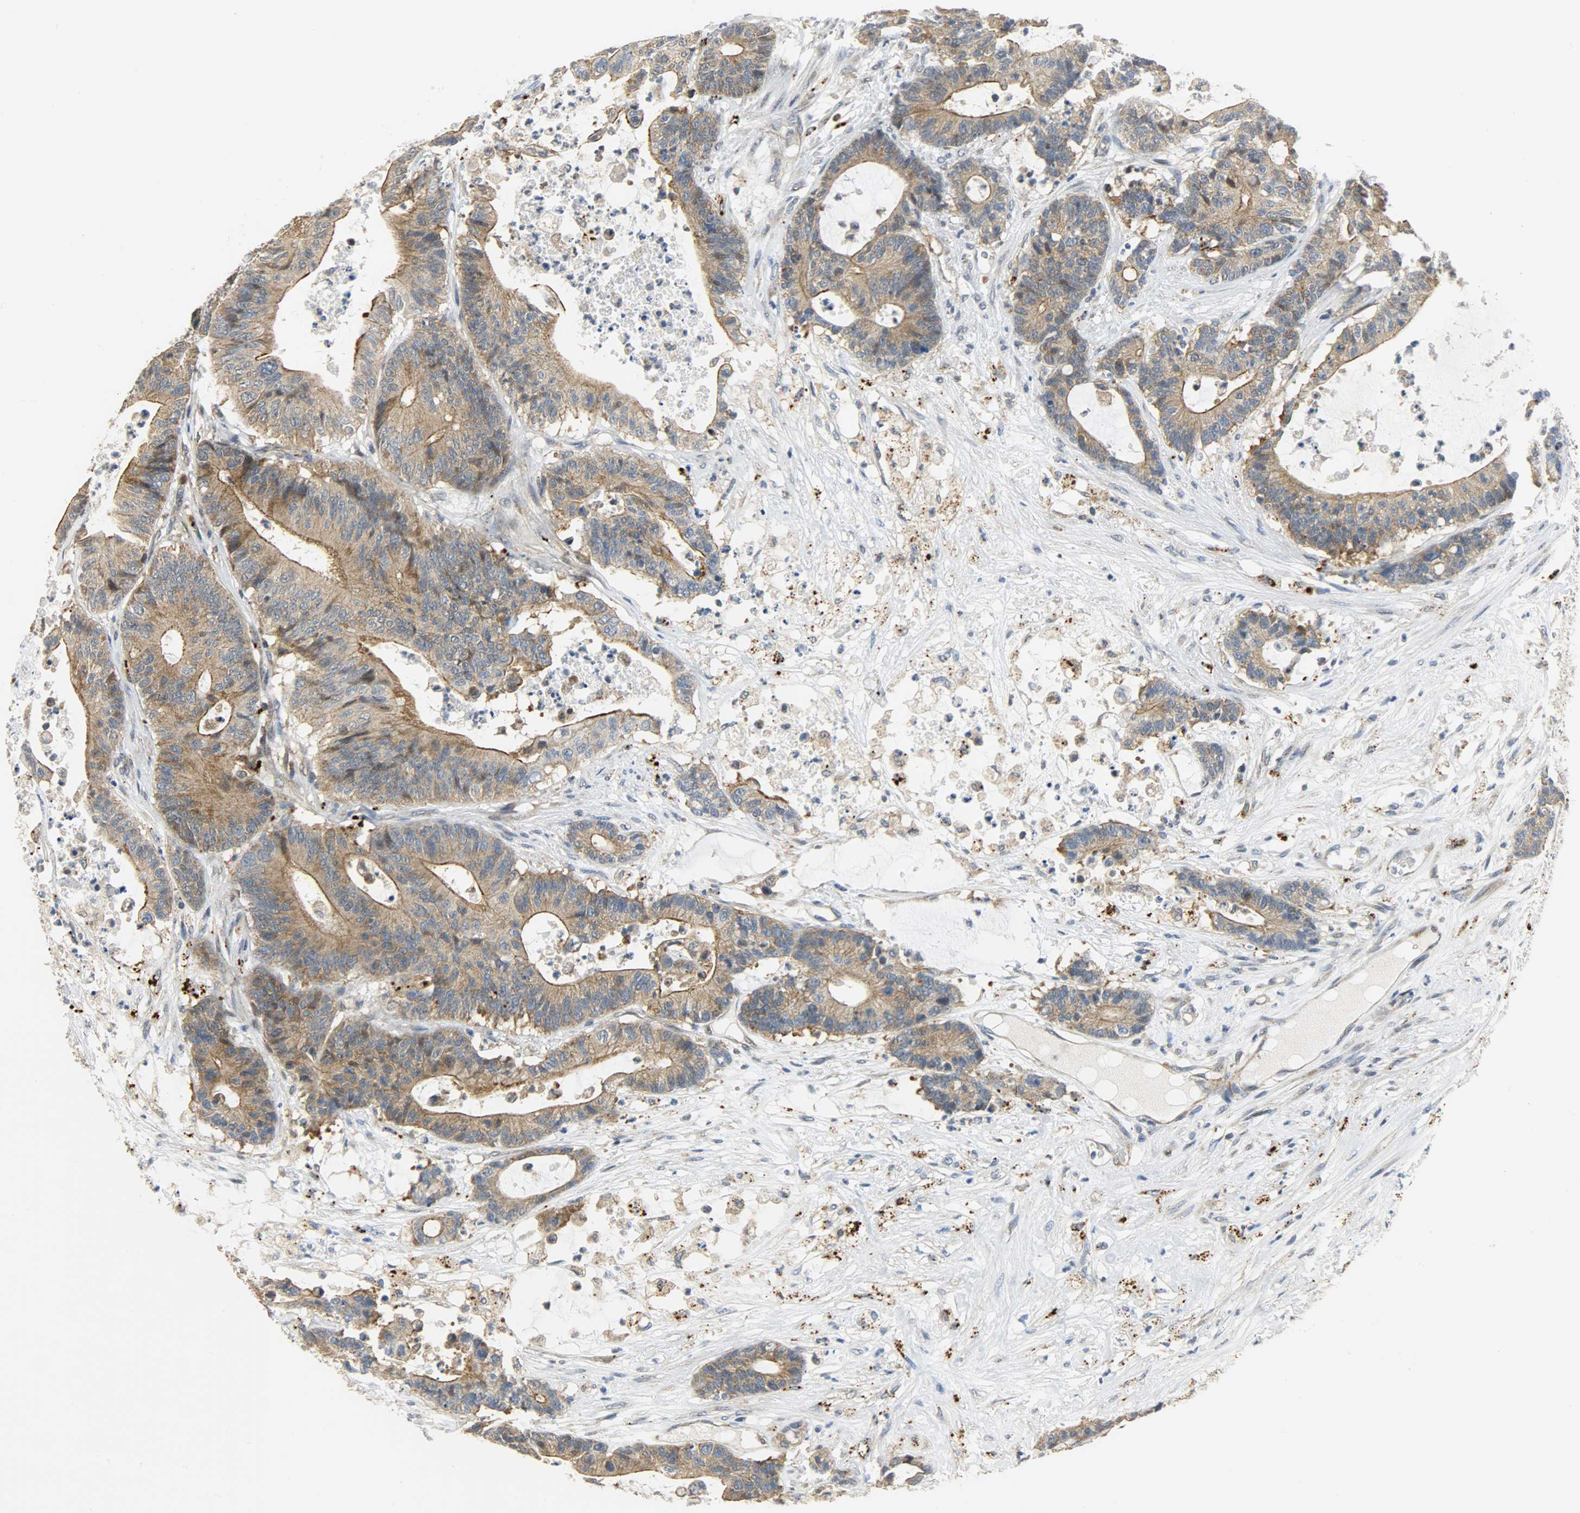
{"staining": {"intensity": "moderate", "quantity": ">75%", "location": "cytoplasmic/membranous"}, "tissue": "colorectal cancer", "cell_type": "Tumor cells", "image_type": "cancer", "snomed": [{"axis": "morphology", "description": "Adenocarcinoma, NOS"}, {"axis": "topography", "description": "Colon"}], "caption": "This image demonstrates colorectal cancer (adenocarcinoma) stained with immunohistochemistry to label a protein in brown. The cytoplasmic/membranous of tumor cells show moderate positivity for the protein. Nuclei are counter-stained blue.", "gene": "GIT2", "patient": {"sex": "female", "age": 84}}